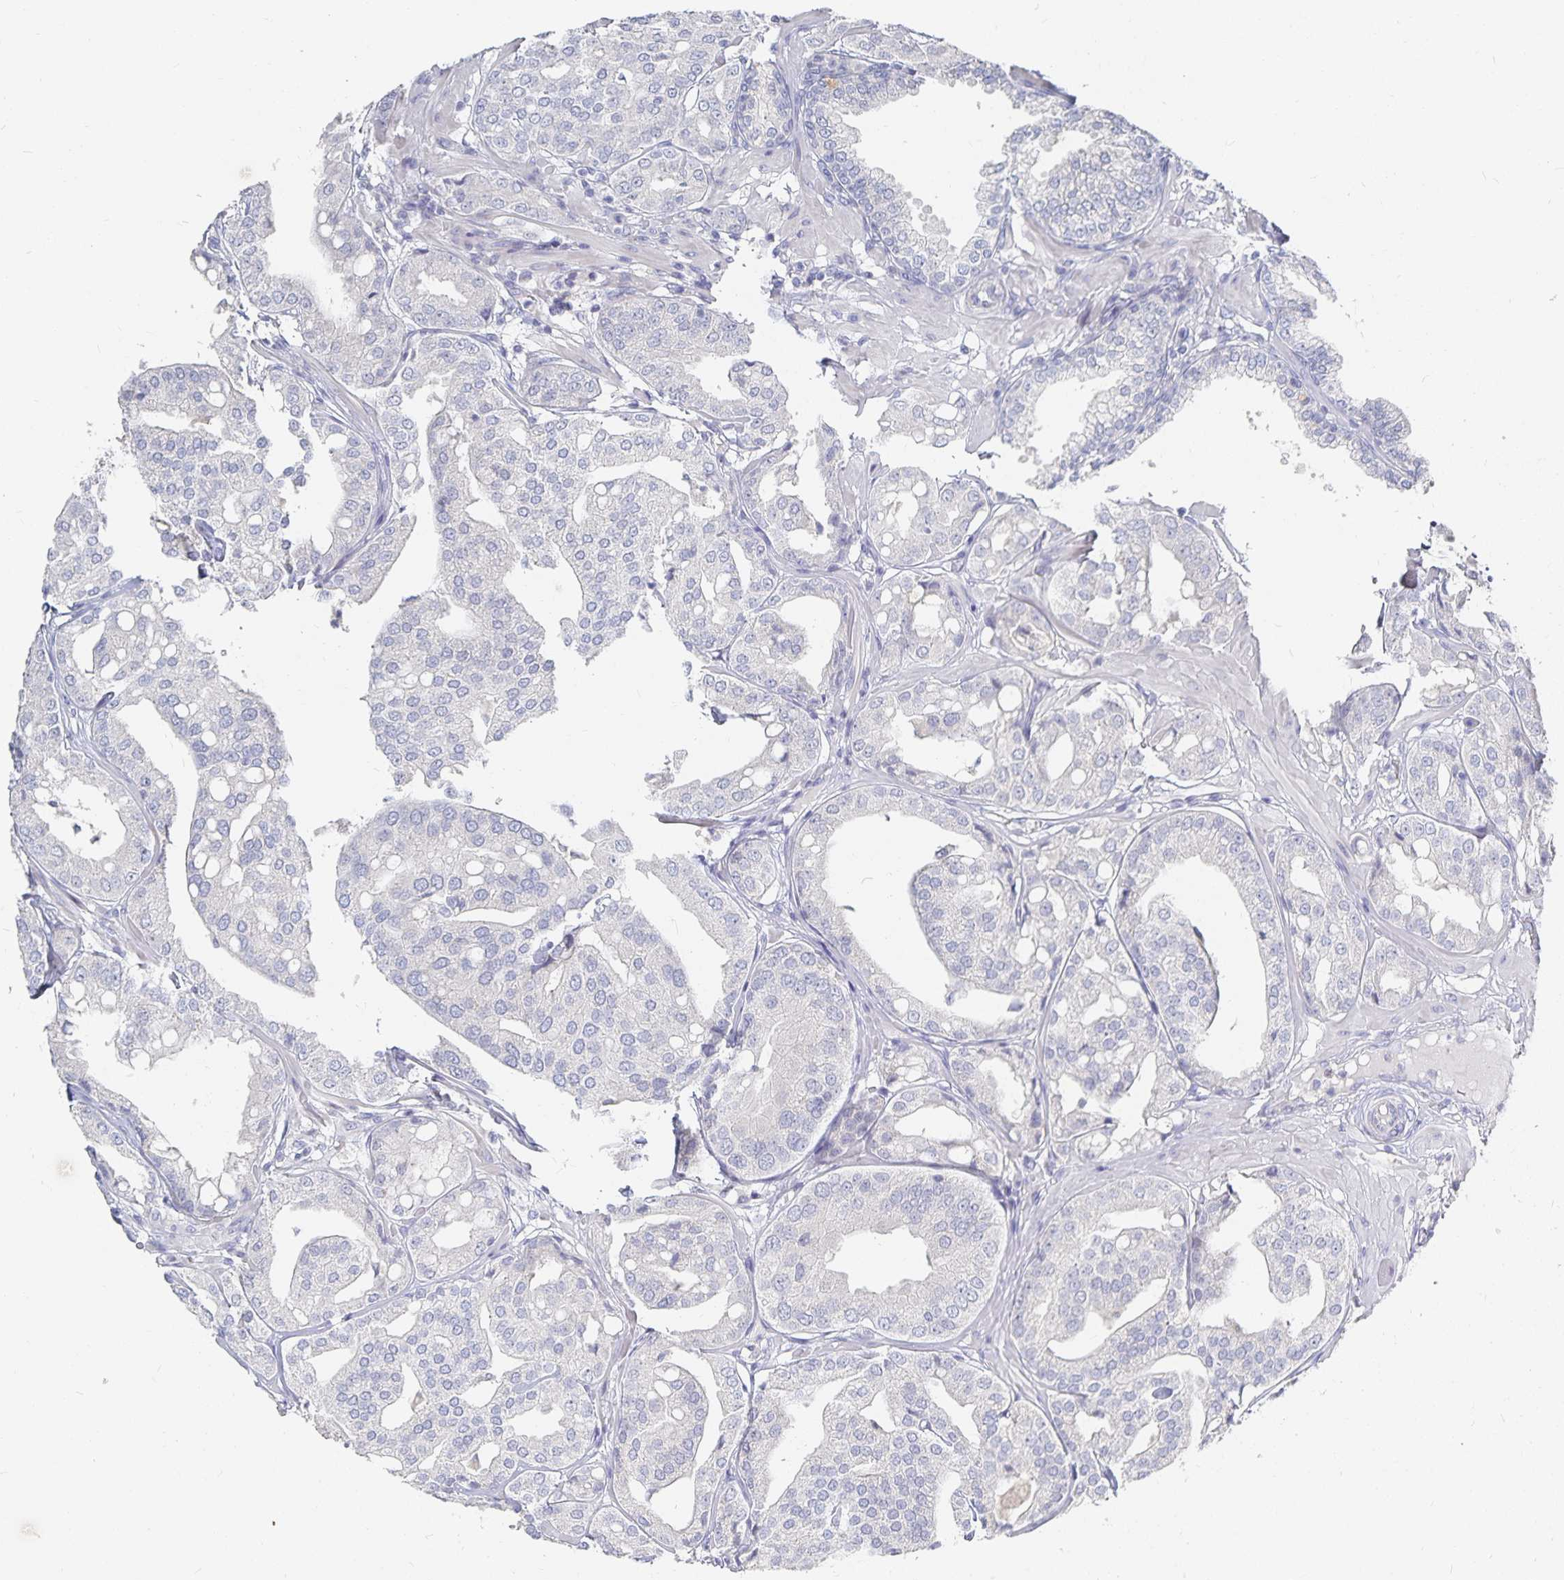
{"staining": {"intensity": "negative", "quantity": "none", "location": "none"}, "tissue": "renal cancer", "cell_type": "Tumor cells", "image_type": "cancer", "snomed": [{"axis": "morphology", "description": "Adenocarcinoma, NOS"}, {"axis": "topography", "description": "Urinary bladder"}], "caption": "Tumor cells are negative for brown protein staining in renal adenocarcinoma.", "gene": "DNAH9", "patient": {"sex": "male", "age": 61}}